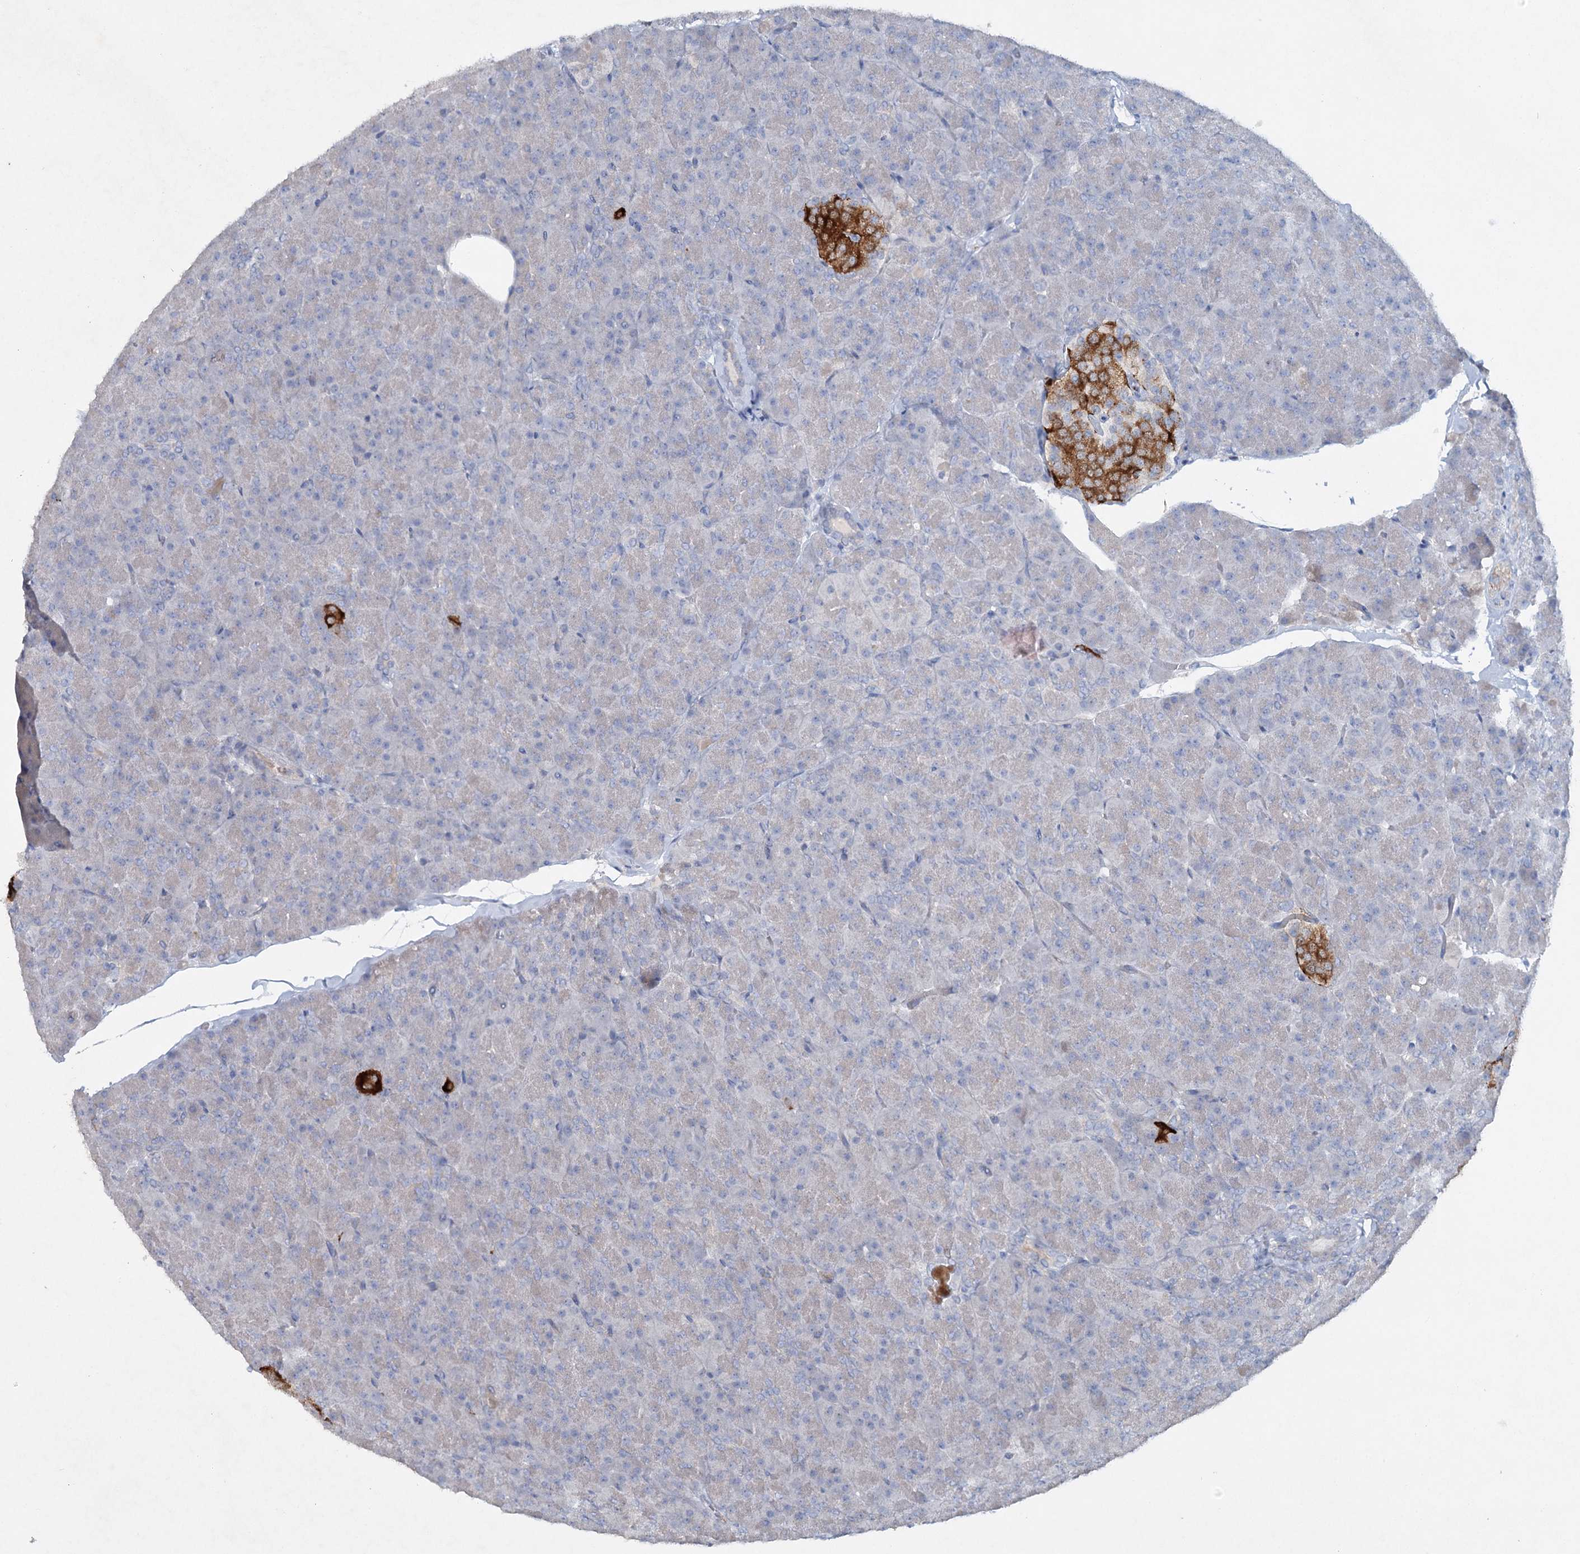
{"staining": {"intensity": "weak", "quantity": "<25%", "location": "cytoplasmic/membranous"}, "tissue": "pancreas", "cell_type": "Exocrine glandular cells", "image_type": "normal", "snomed": [{"axis": "morphology", "description": "Normal tissue, NOS"}, {"axis": "topography", "description": "Pancreas"}], "caption": "Immunohistochemistry of benign pancreas demonstrates no staining in exocrine glandular cells. (Brightfield microscopy of DAB (3,3'-diaminobenzidine) immunohistochemistry (IHC) at high magnification).", "gene": "RFX6", "patient": {"sex": "male", "age": 36}}